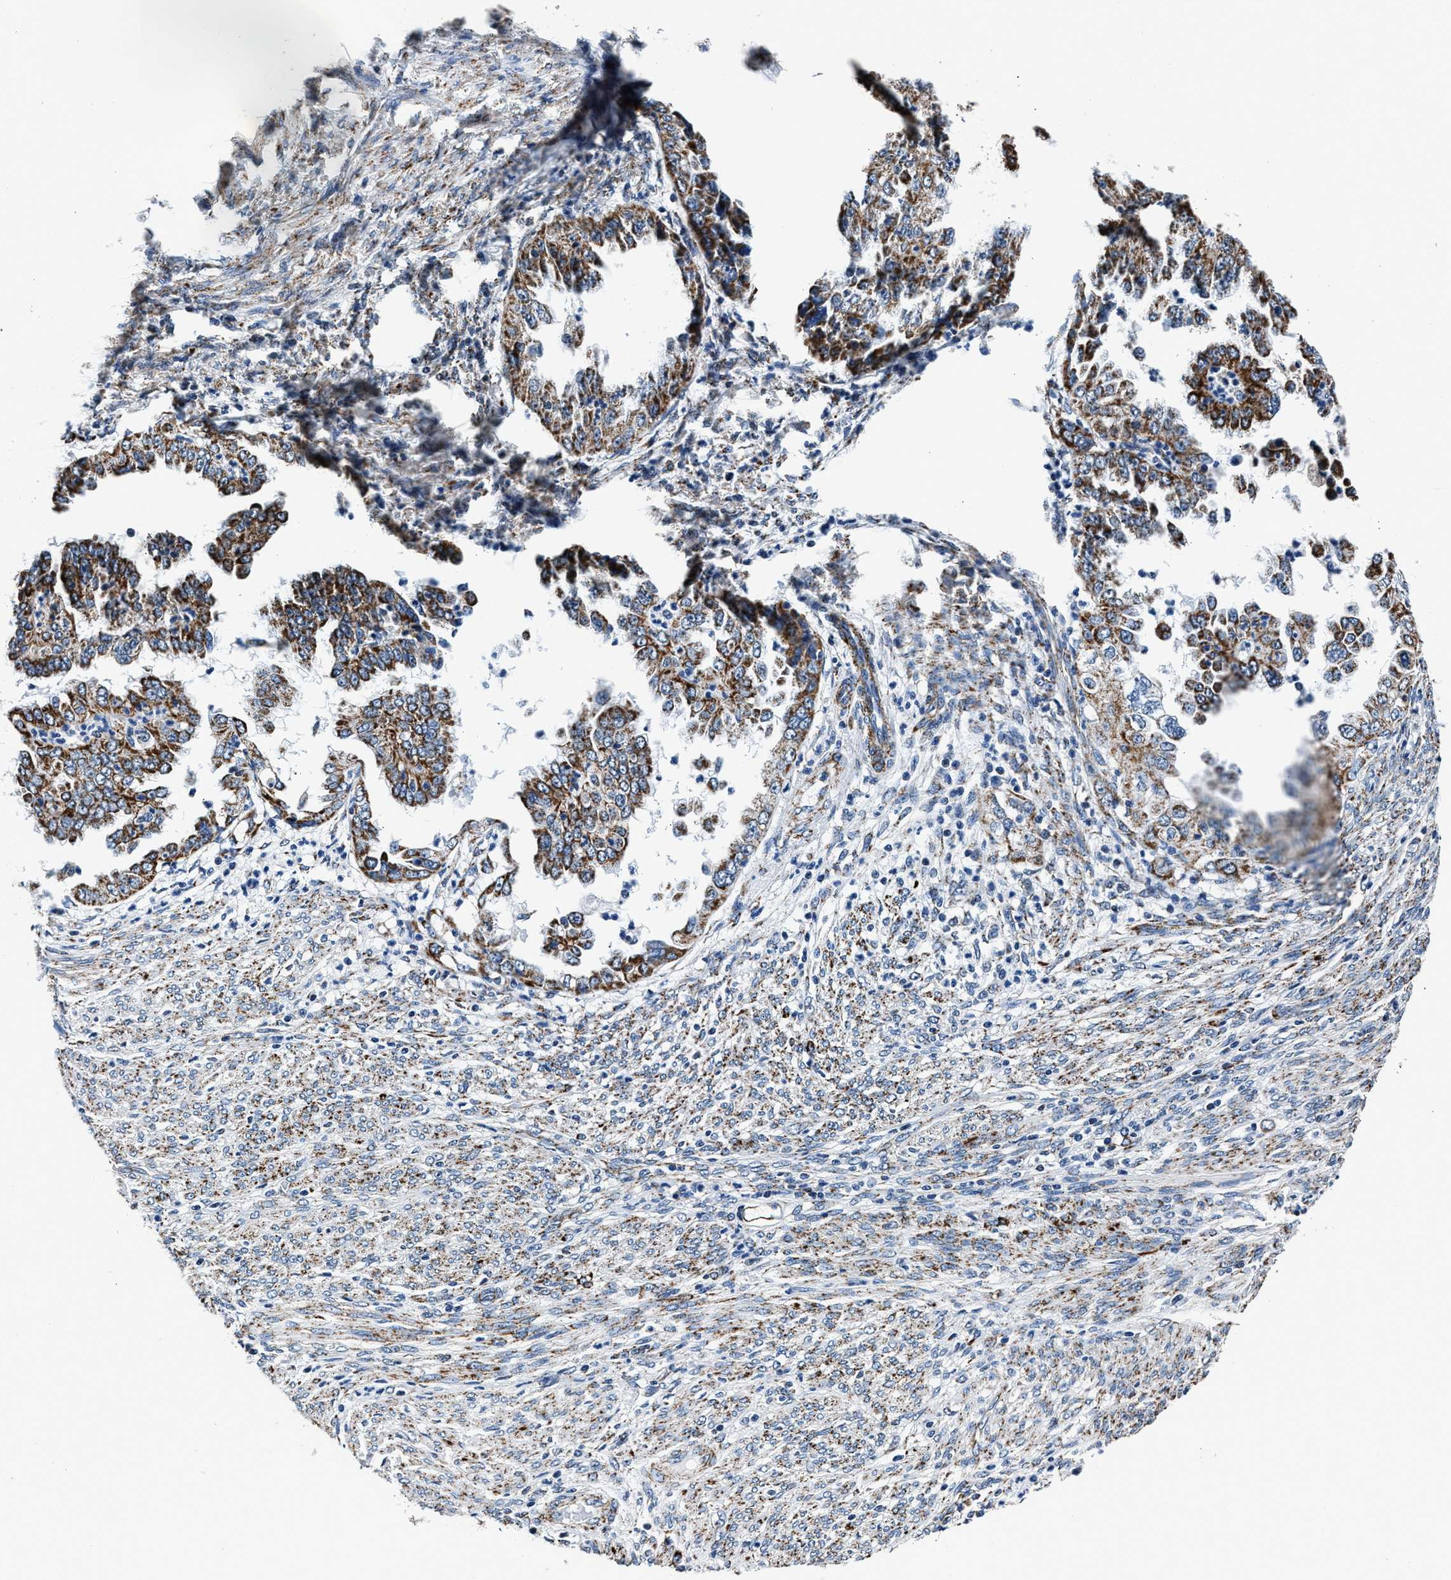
{"staining": {"intensity": "moderate", "quantity": ">75%", "location": "cytoplasmic/membranous"}, "tissue": "endometrial cancer", "cell_type": "Tumor cells", "image_type": "cancer", "snomed": [{"axis": "morphology", "description": "Adenocarcinoma, NOS"}, {"axis": "topography", "description": "Endometrium"}], "caption": "About >75% of tumor cells in human adenocarcinoma (endometrial) show moderate cytoplasmic/membranous protein positivity as visualized by brown immunohistochemical staining.", "gene": "HIBADH", "patient": {"sex": "female", "age": 85}}